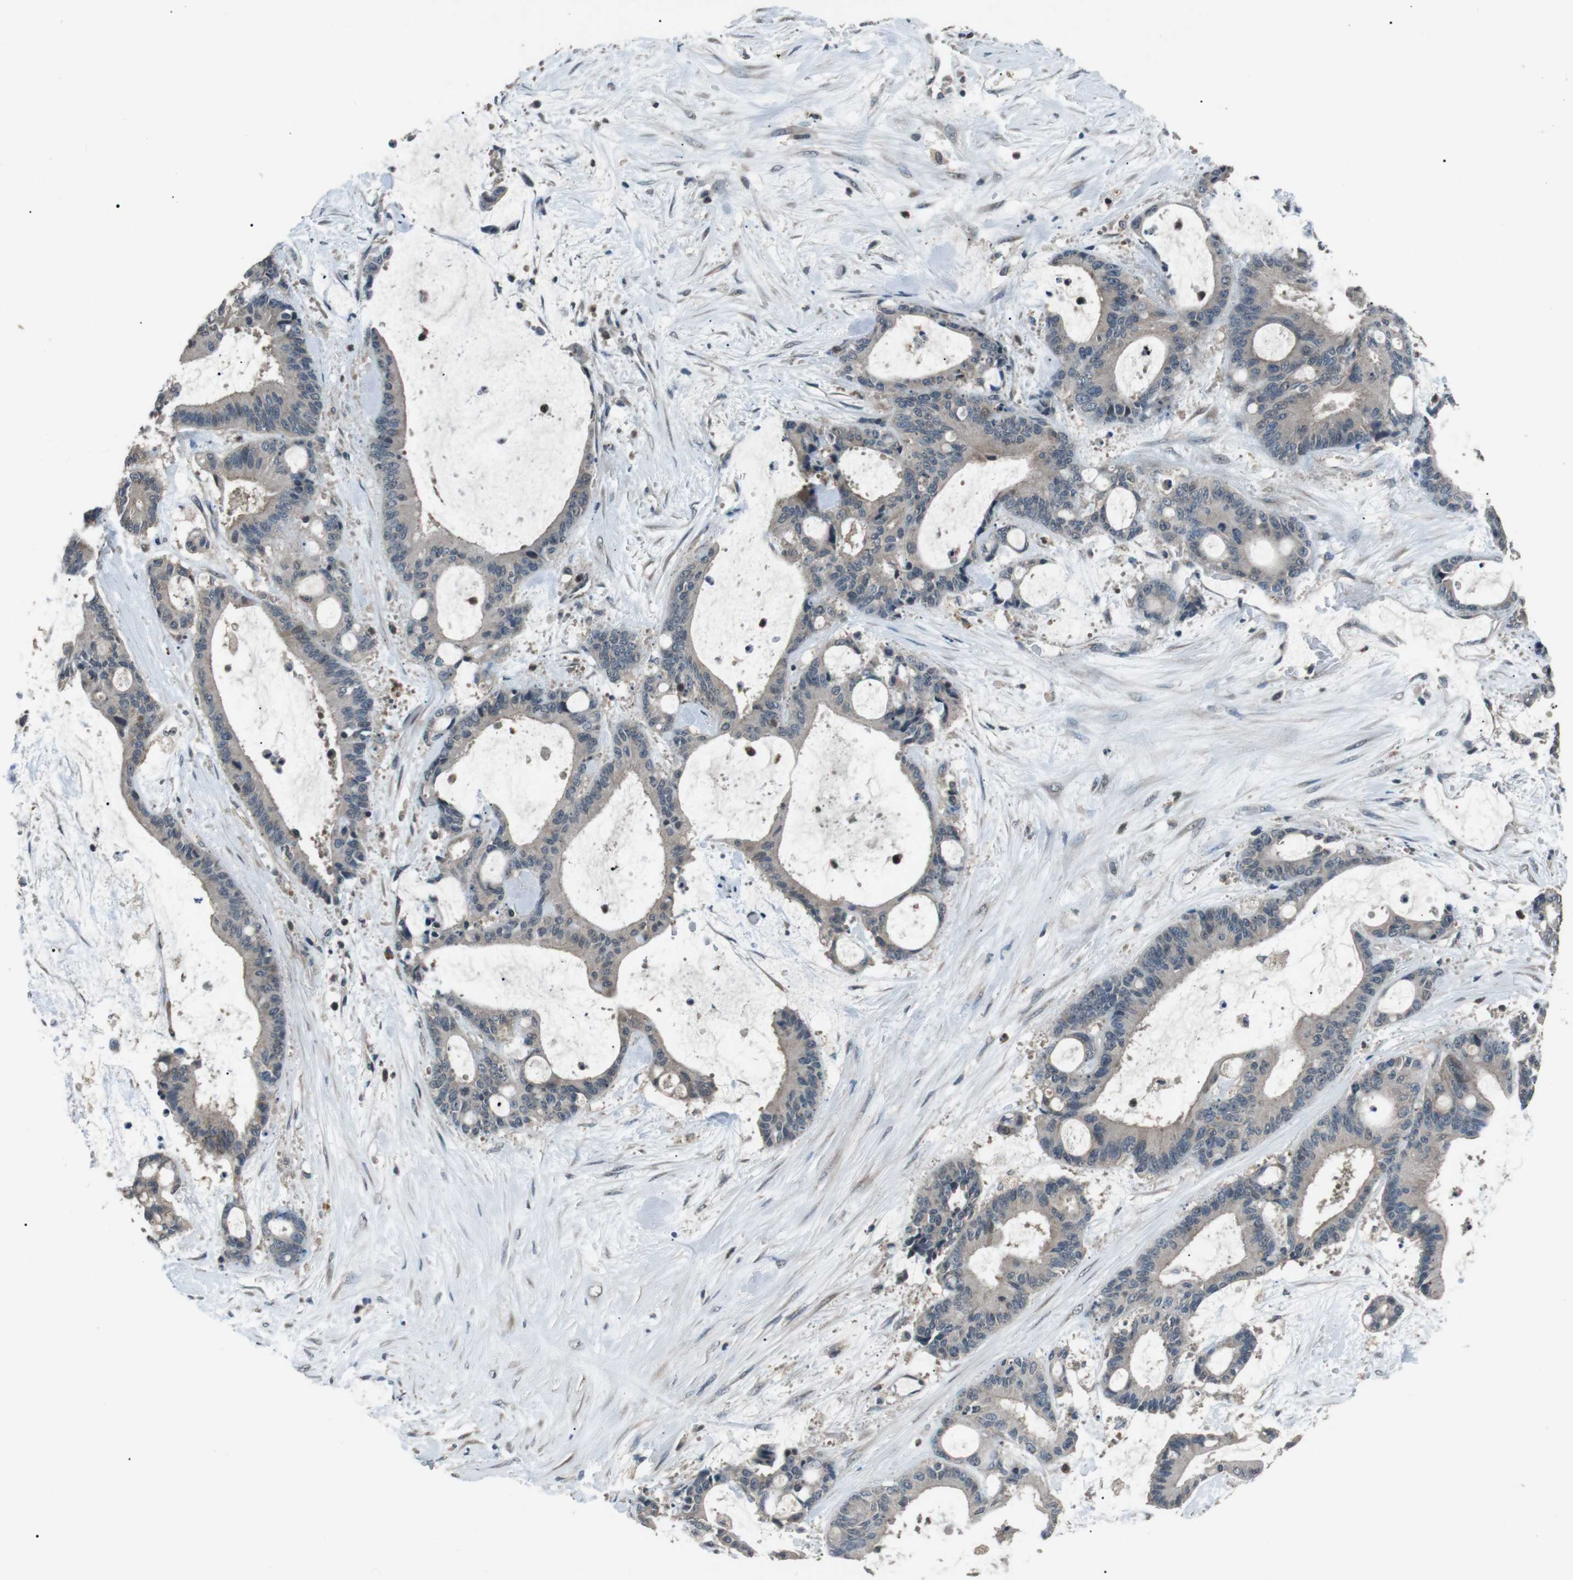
{"staining": {"intensity": "moderate", "quantity": "<25%", "location": "cytoplasmic/membranous"}, "tissue": "liver cancer", "cell_type": "Tumor cells", "image_type": "cancer", "snomed": [{"axis": "morphology", "description": "Cholangiocarcinoma"}, {"axis": "topography", "description": "Liver"}], "caption": "Immunohistochemical staining of liver cancer reveals low levels of moderate cytoplasmic/membranous staining in approximately <25% of tumor cells. (Stains: DAB in brown, nuclei in blue, Microscopy: brightfield microscopy at high magnification).", "gene": "NEK7", "patient": {"sex": "female", "age": 73}}